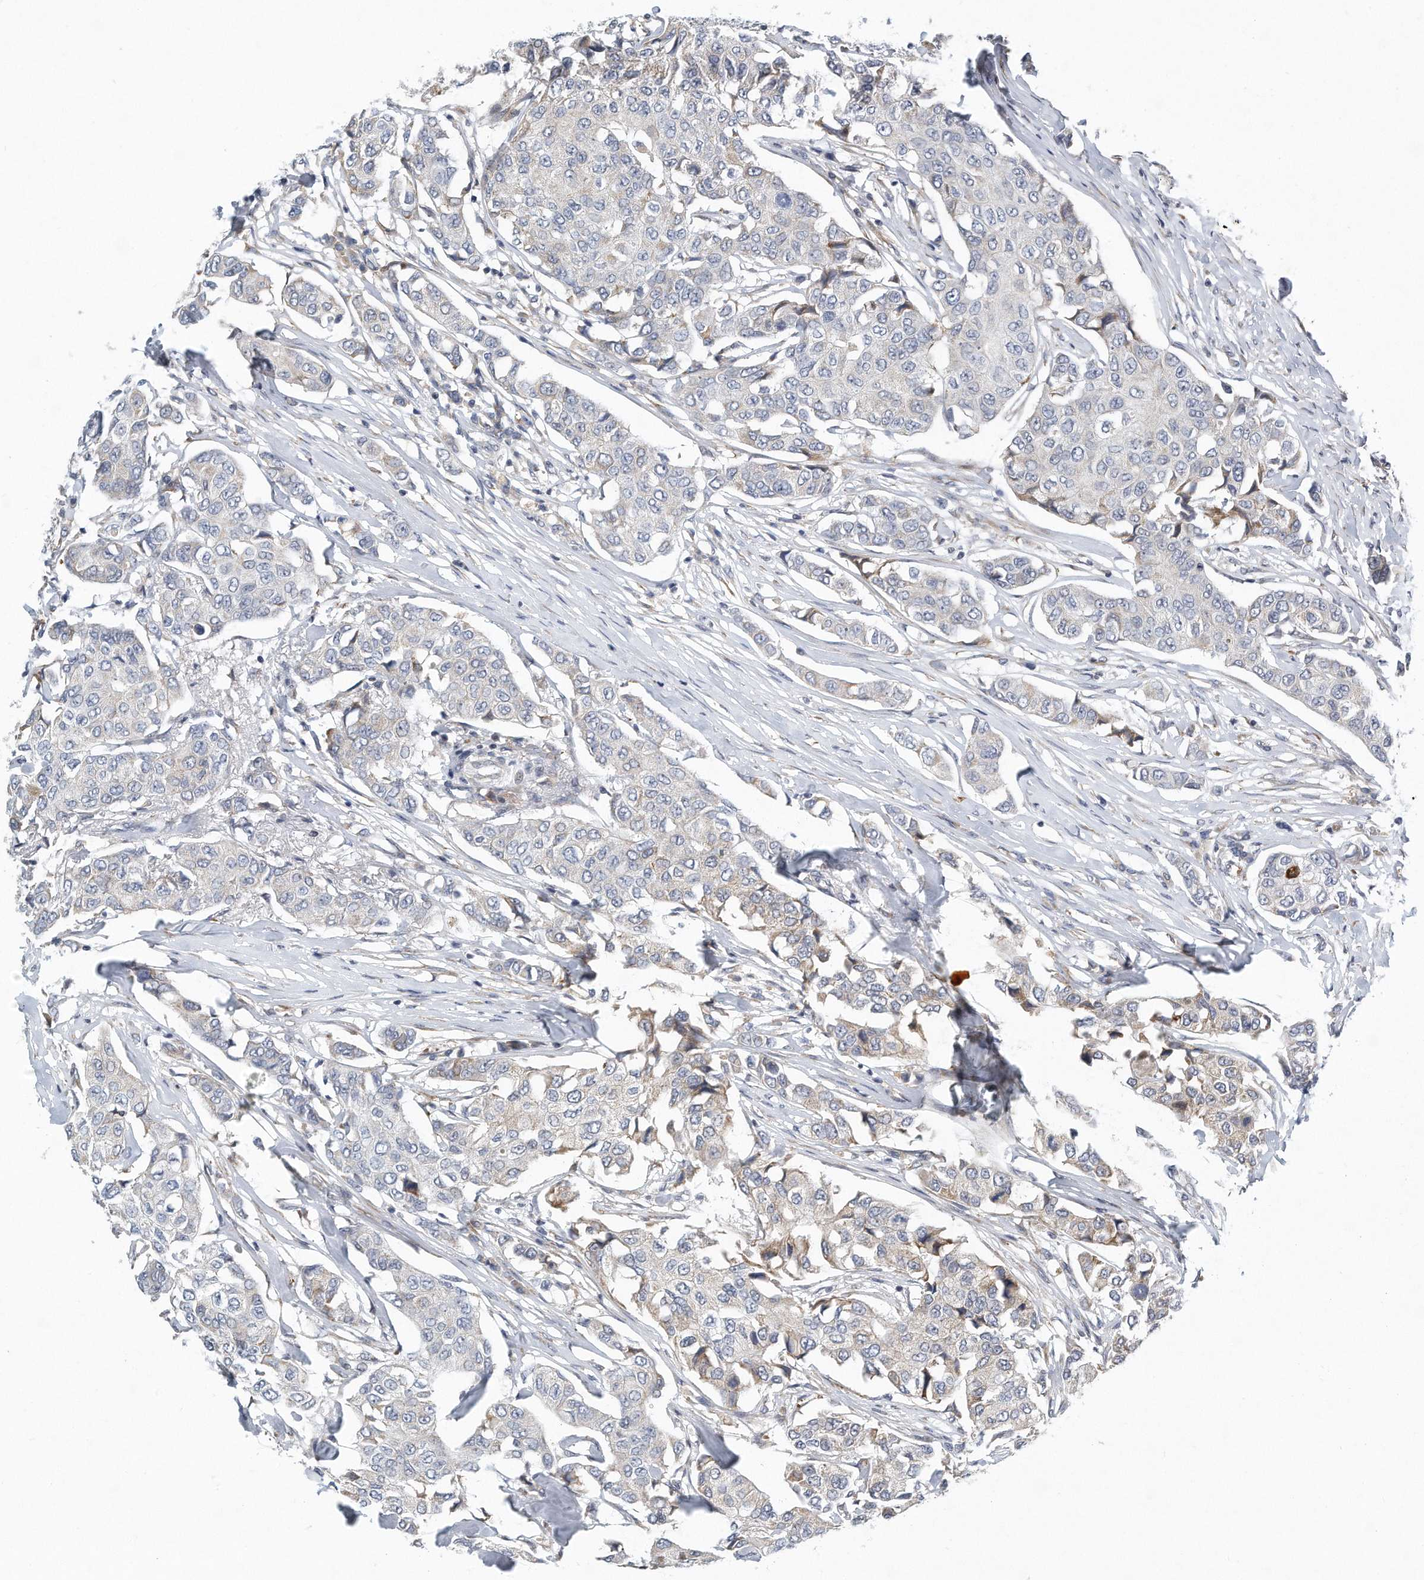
{"staining": {"intensity": "negative", "quantity": "none", "location": "none"}, "tissue": "breast cancer", "cell_type": "Tumor cells", "image_type": "cancer", "snomed": [{"axis": "morphology", "description": "Duct carcinoma"}, {"axis": "topography", "description": "Breast"}], "caption": "Breast cancer (infiltrating ductal carcinoma) was stained to show a protein in brown. There is no significant expression in tumor cells.", "gene": "VLDLR", "patient": {"sex": "female", "age": 80}}